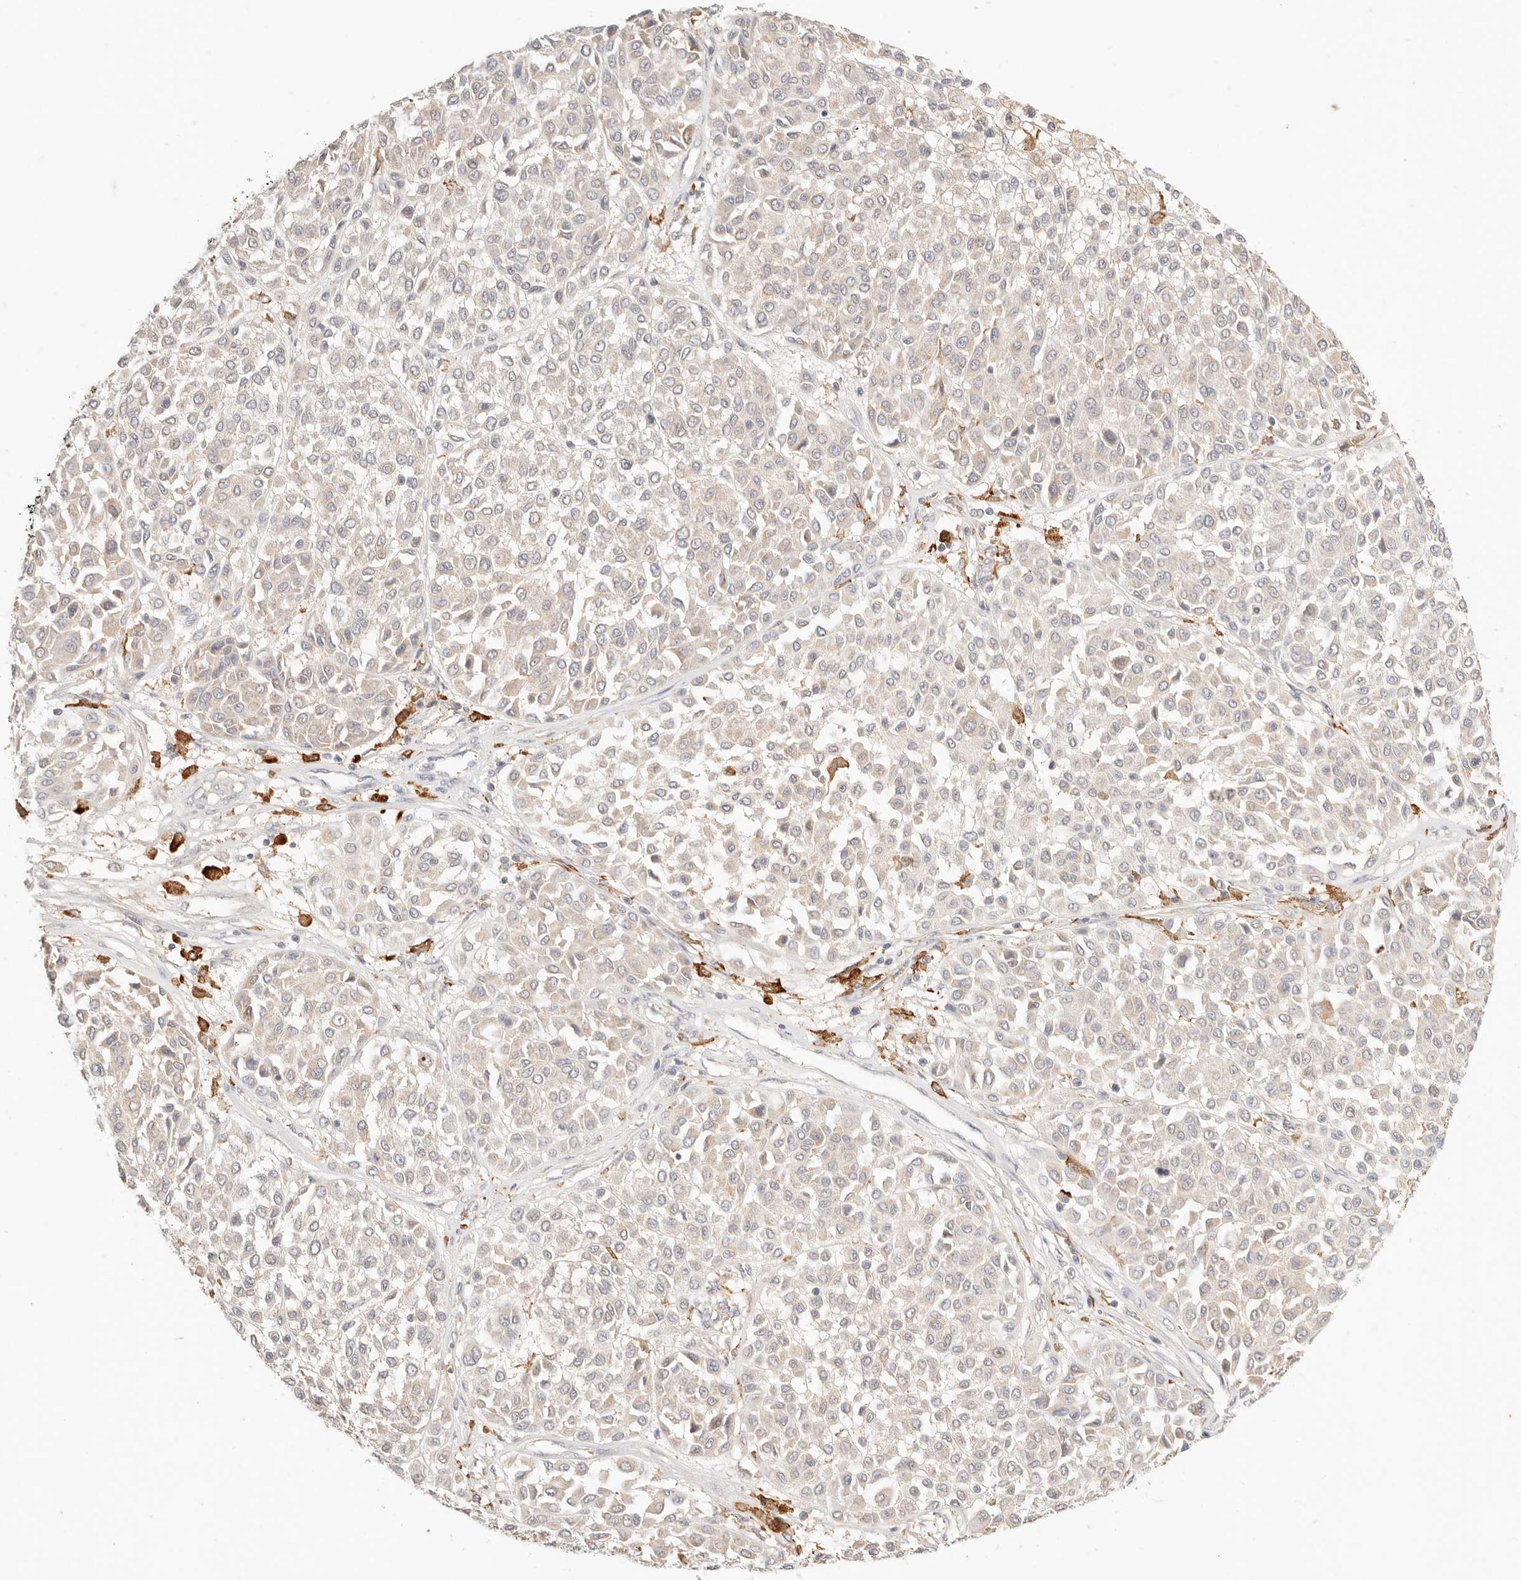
{"staining": {"intensity": "negative", "quantity": "none", "location": "none"}, "tissue": "melanoma", "cell_type": "Tumor cells", "image_type": "cancer", "snomed": [{"axis": "morphology", "description": "Malignant melanoma, Metastatic site"}, {"axis": "topography", "description": "Soft tissue"}], "caption": "The photomicrograph exhibits no significant staining in tumor cells of melanoma.", "gene": "HK2", "patient": {"sex": "male", "age": 41}}